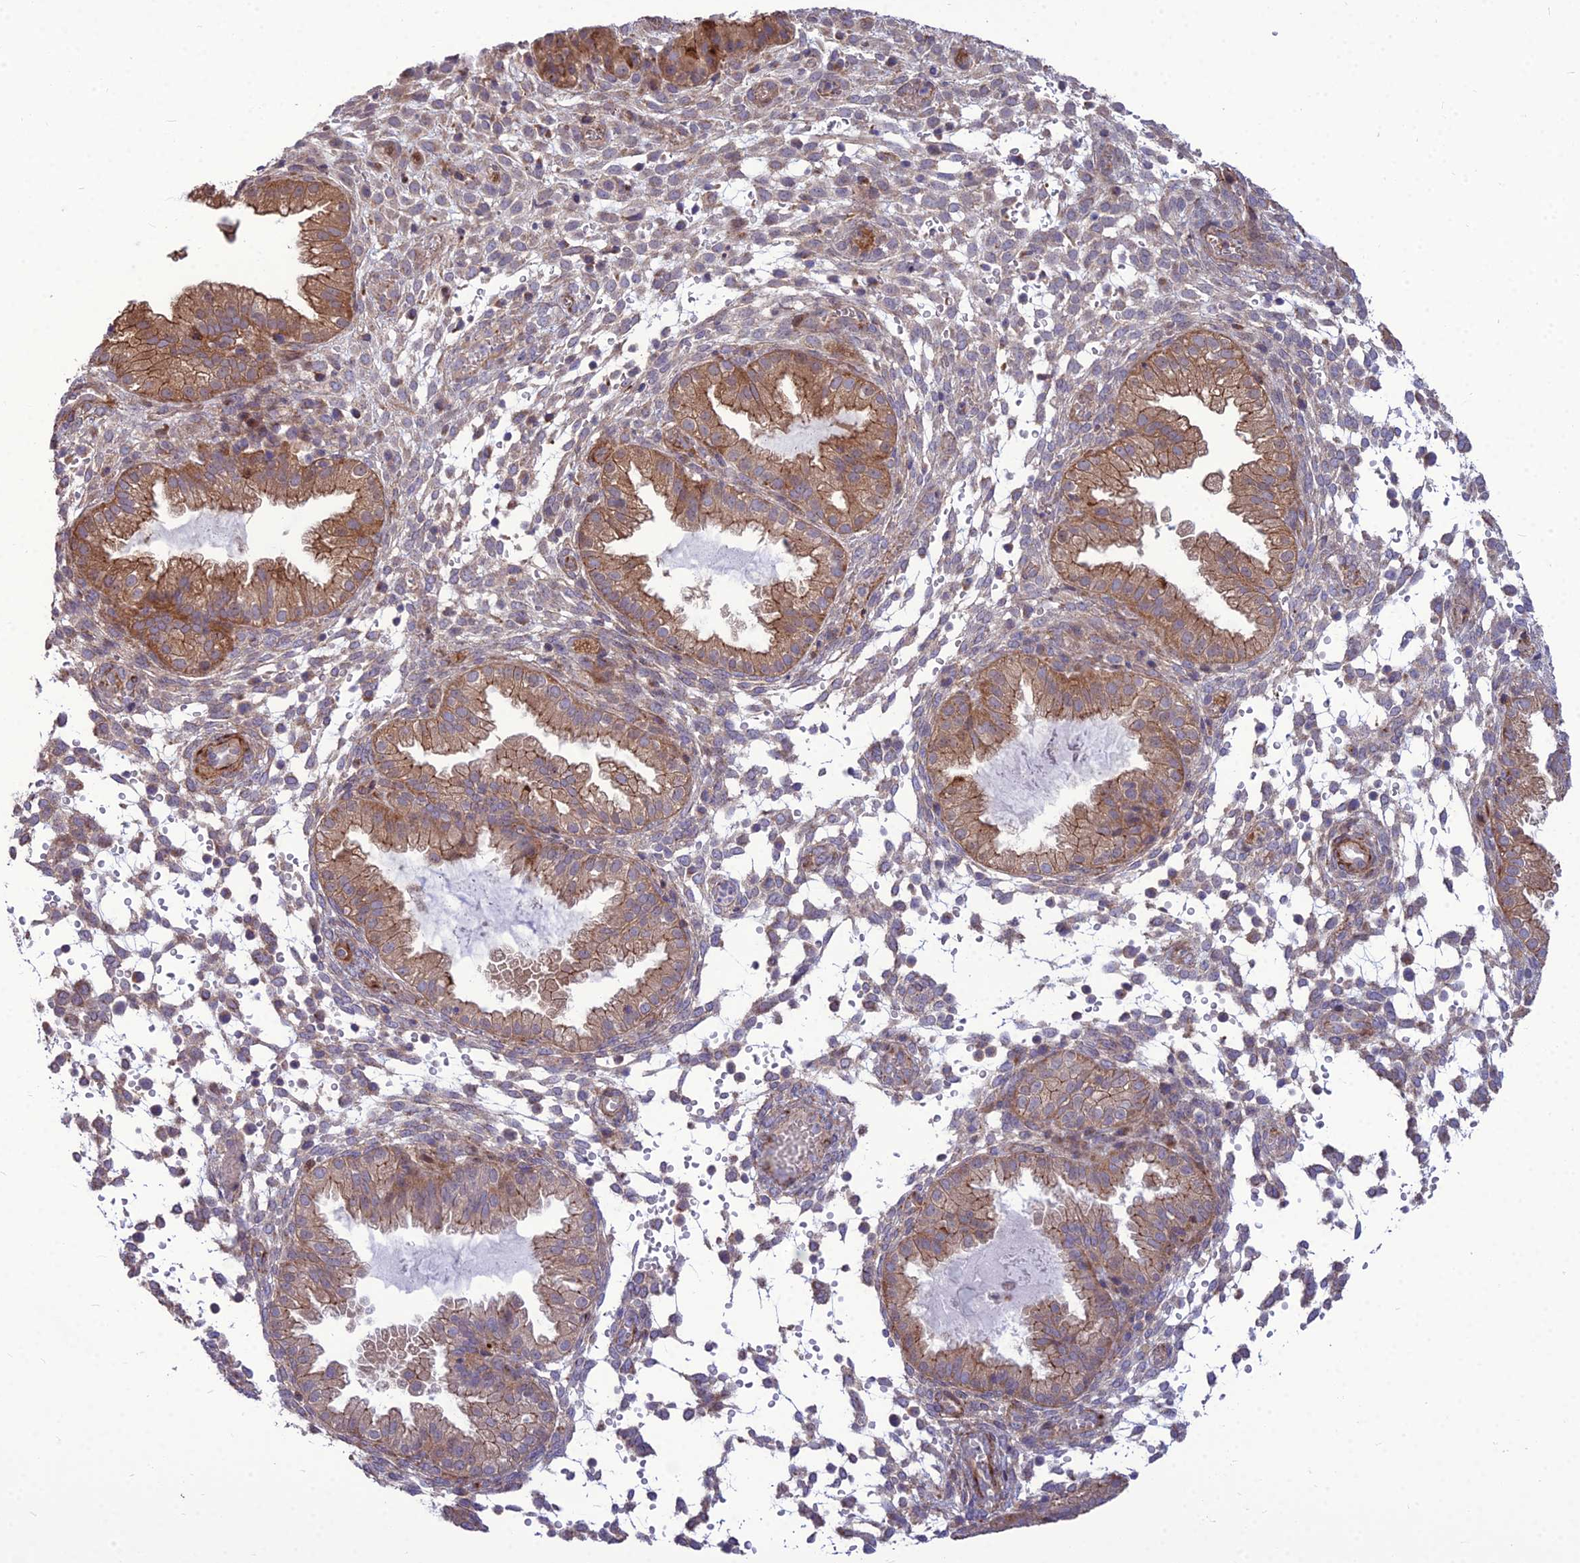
{"staining": {"intensity": "weak", "quantity": "25%-75%", "location": "cytoplasmic/membranous"}, "tissue": "endometrium", "cell_type": "Cells in endometrial stroma", "image_type": "normal", "snomed": [{"axis": "morphology", "description": "Normal tissue, NOS"}, {"axis": "topography", "description": "Endometrium"}], "caption": "Unremarkable endometrium displays weak cytoplasmic/membranous expression in approximately 25%-75% of cells in endometrial stroma (Brightfield microscopy of DAB IHC at high magnification)..", "gene": "TSPYL2", "patient": {"sex": "female", "age": 33}}